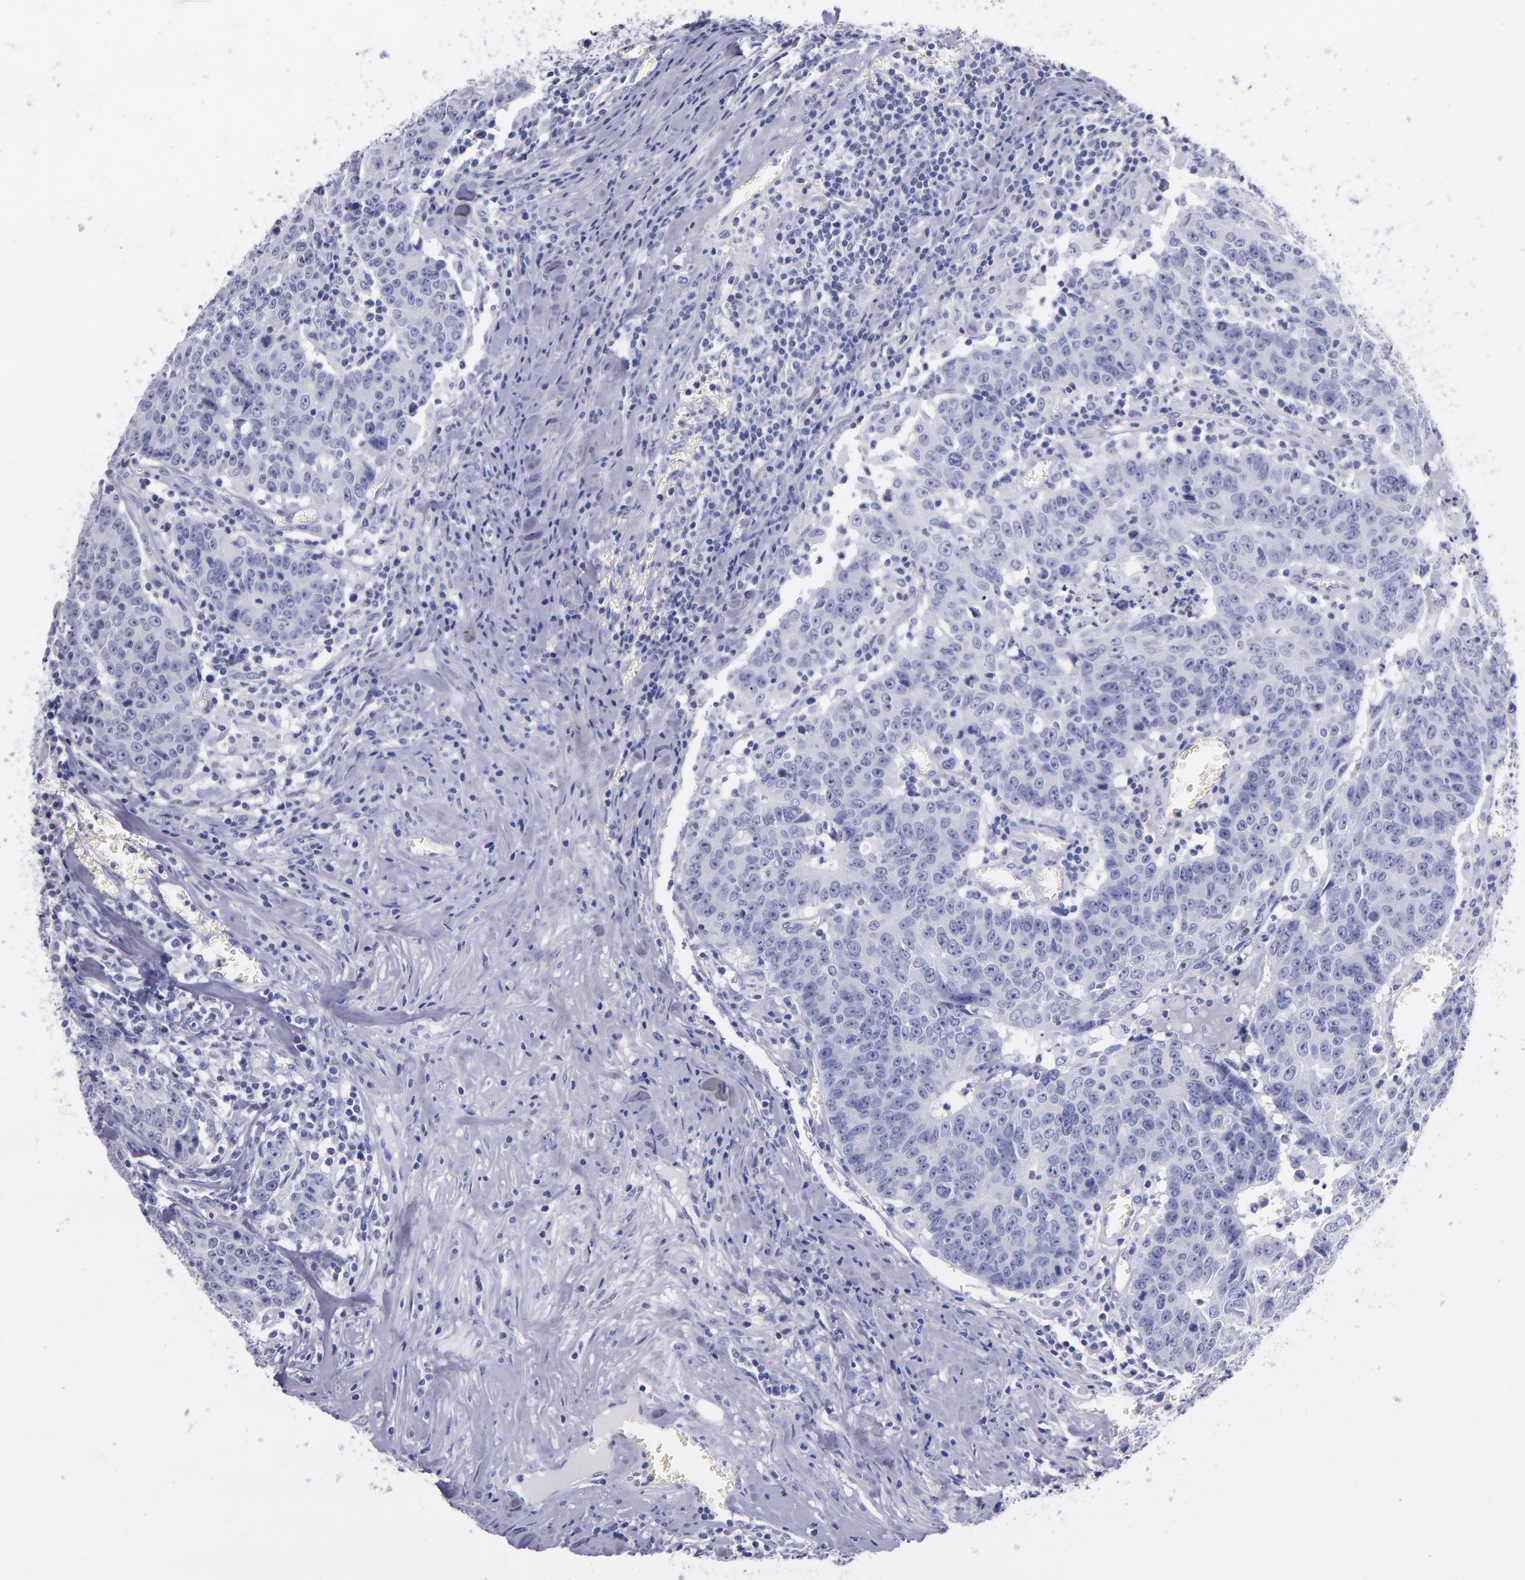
{"staining": {"intensity": "negative", "quantity": "none", "location": "none"}, "tissue": "colorectal cancer", "cell_type": "Tumor cells", "image_type": "cancer", "snomed": [{"axis": "morphology", "description": "Adenocarcinoma, NOS"}, {"axis": "topography", "description": "Colon"}], "caption": "IHC of human colorectal cancer (adenocarcinoma) displays no staining in tumor cells.", "gene": "SV2A", "patient": {"sex": "female", "age": 53}}